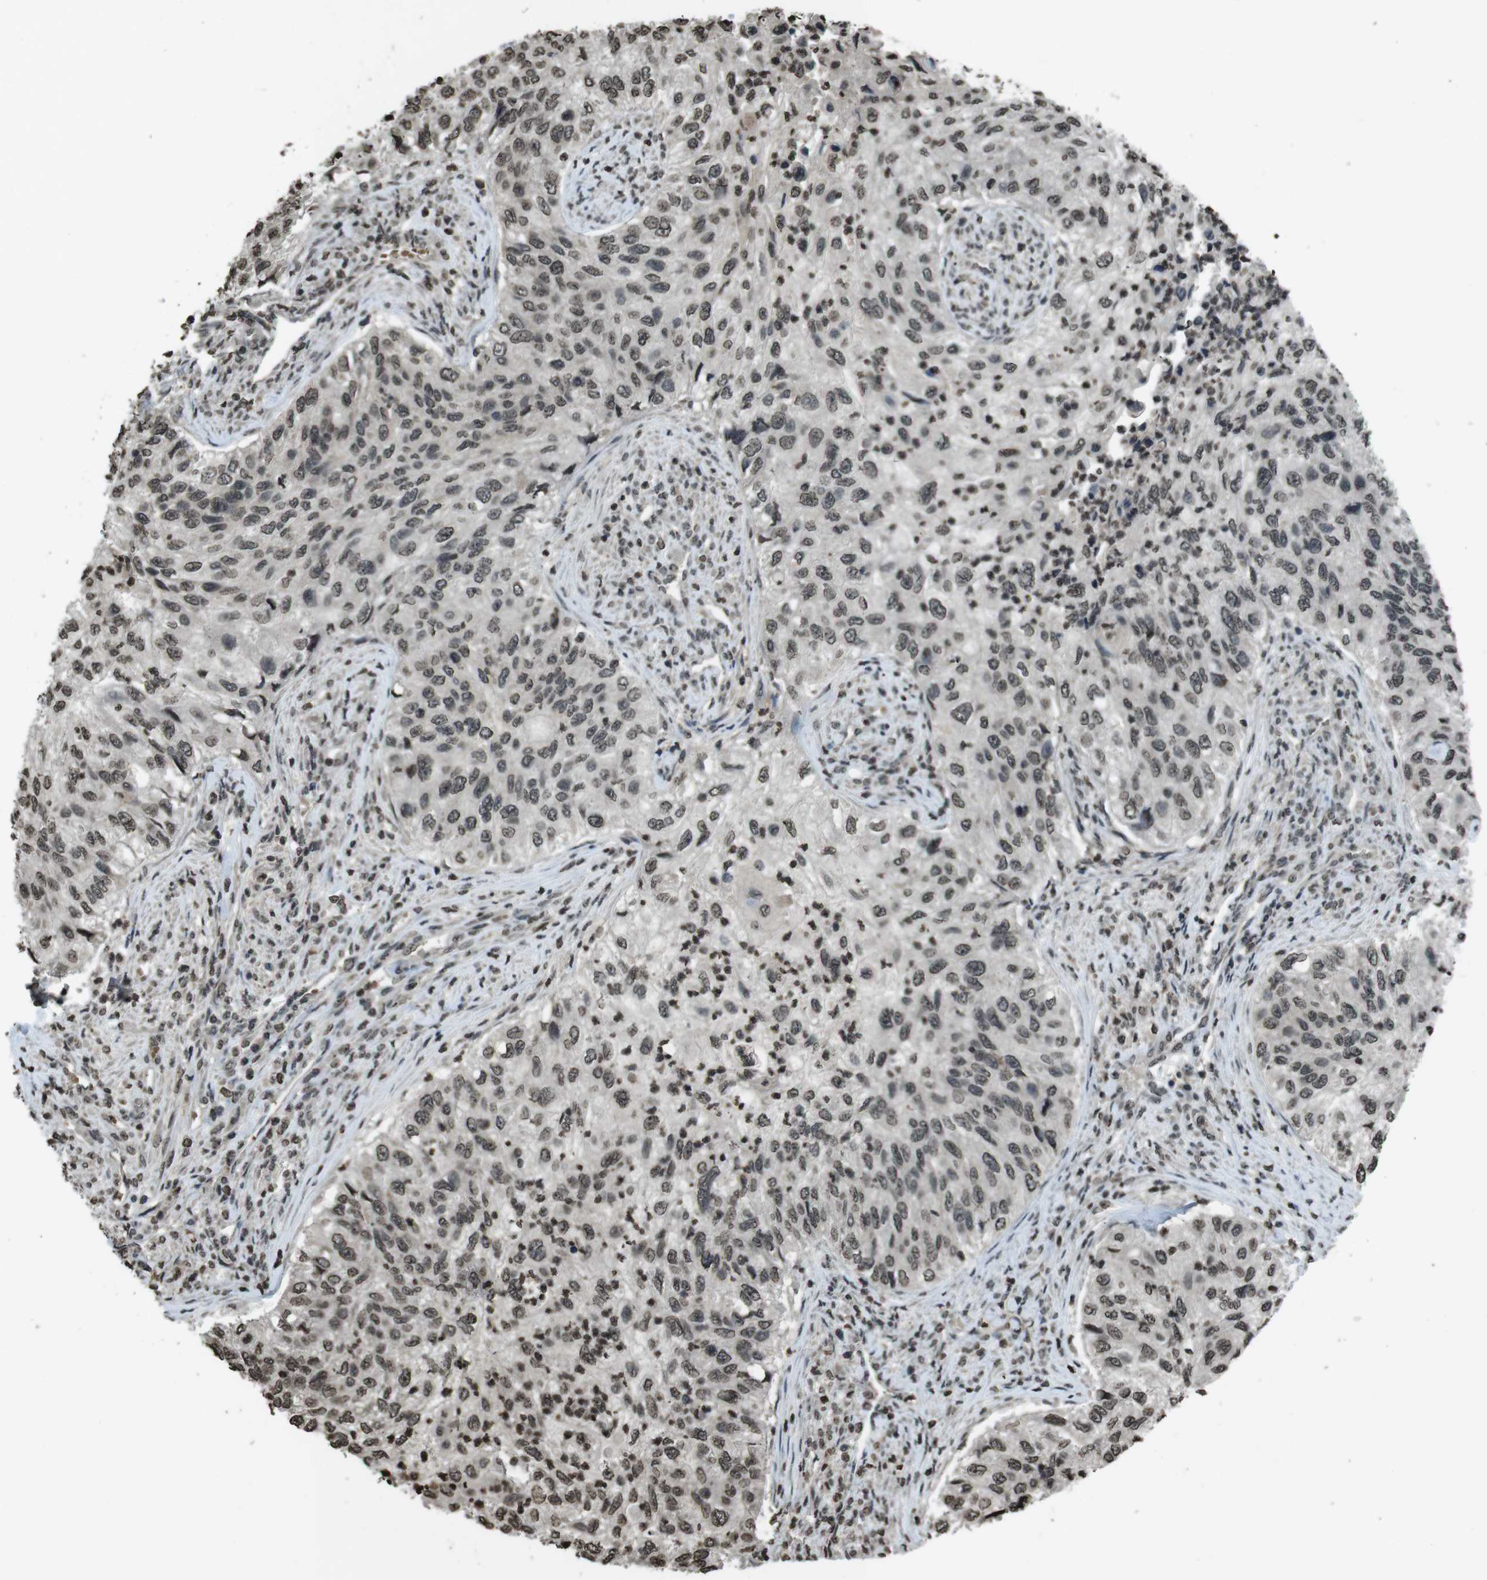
{"staining": {"intensity": "moderate", "quantity": ">75%", "location": "nuclear"}, "tissue": "urothelial cancer", "cell_type": "Tumor cells", "image_type": "cancer", "snomed": [{"axis": "morphology", "description": "Urothelial carcinoma, High grade"}, {"axis": "topography", "description": "Urinary bladder"}], "caption": "An immunohistochemistry micrograph of tumor tissue is shown. Protein staining in brown highlights moderate nuclear positivity in urothelial cancer within tumor cells.", "gene": "MAF", "patient": {"sex": "female", "age": 60}}